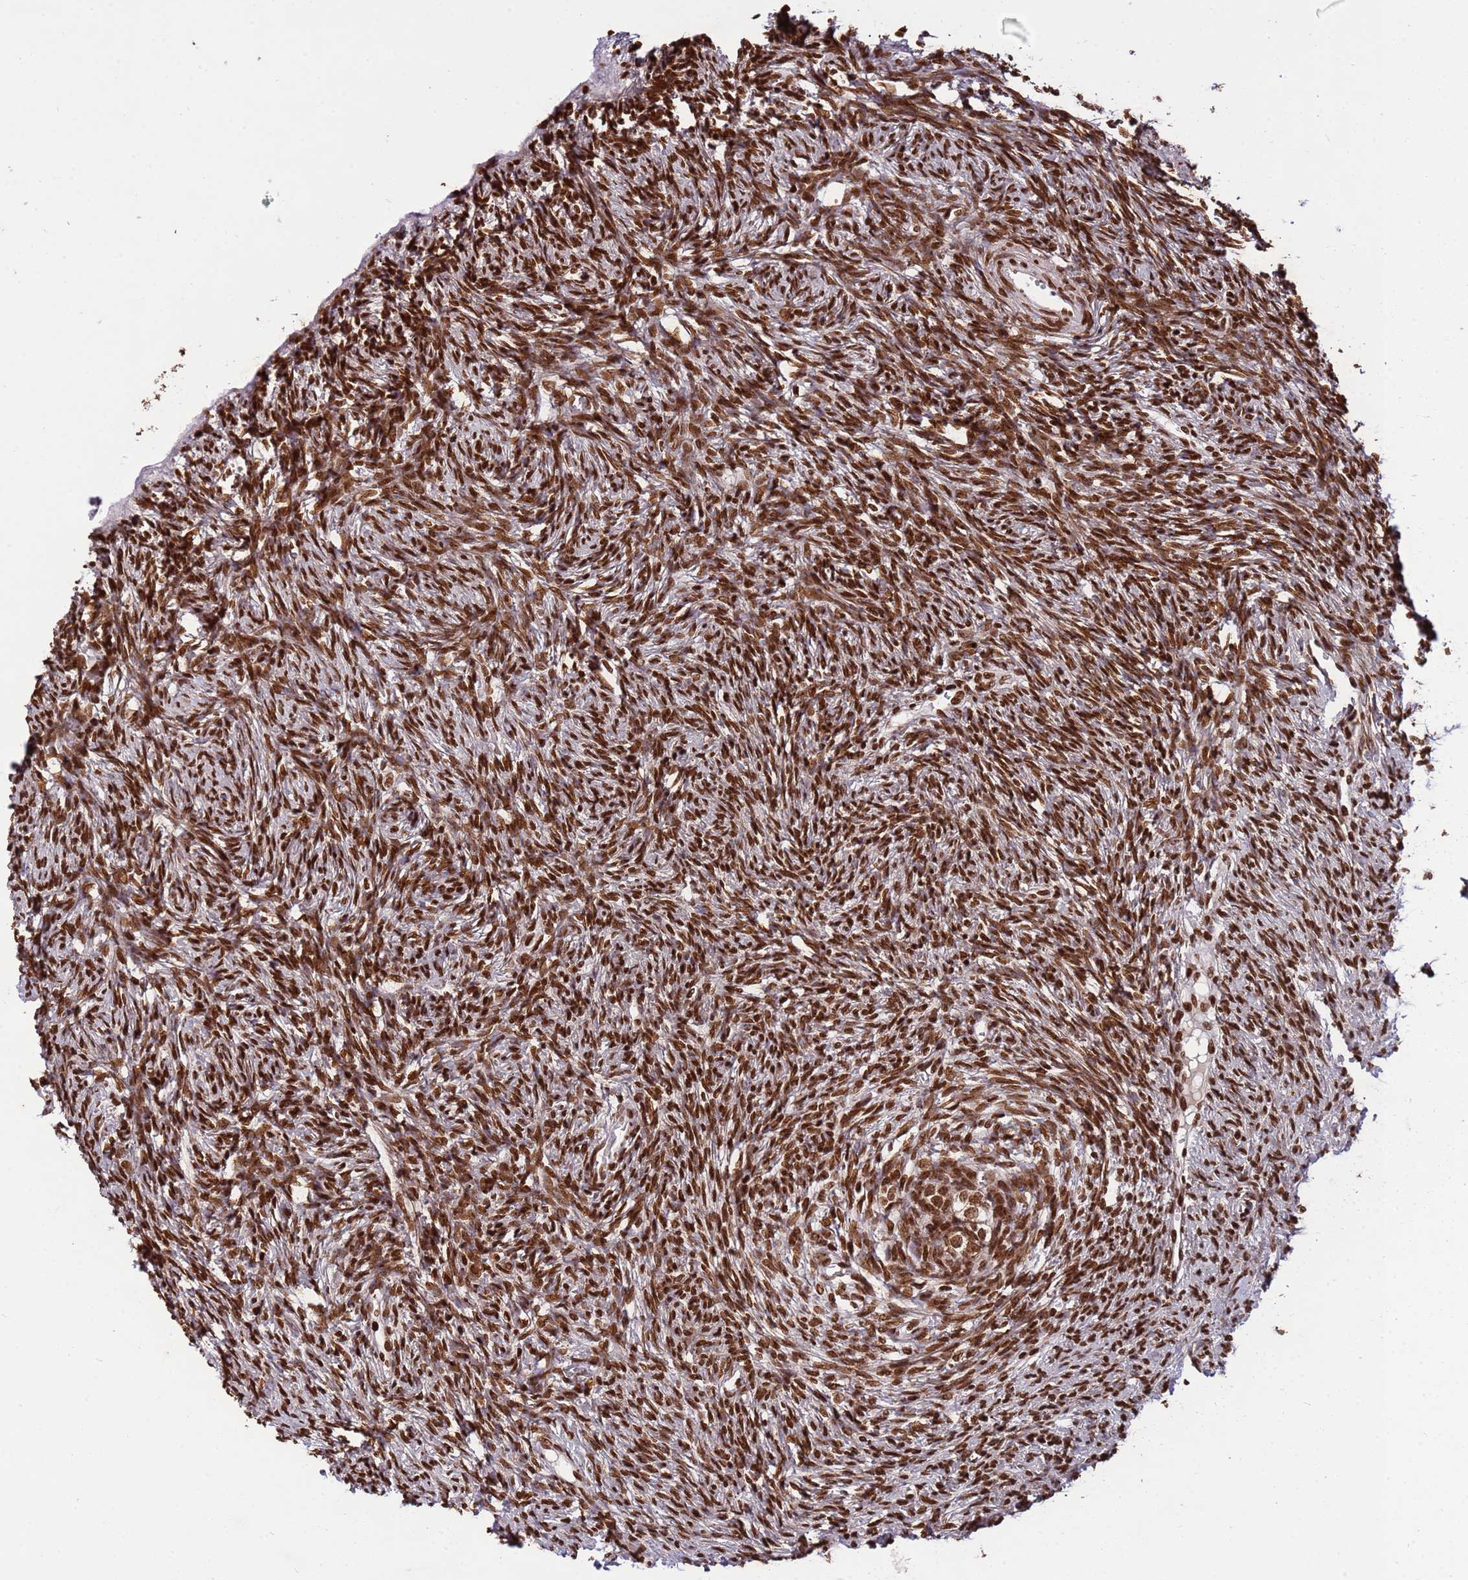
{"staining": {"intensity": "strong", "quantity": ">75%", "location": "nuclear"}, "tissue": "ovary", "cell_type": "Ovarian stroma cells", "image_type": "normal", "snomed": [{"axis": "morphology", "description": "Normal tissue, NOS"}, {"axis": "topography", "description": "Ovary"}], "caption": "Unremarkable ovary exhibits strong nuclear staining in approximately >75% of ovarian stroma cells.", "gene": "H3", "patient": {"sex": "female", "age": 51}}